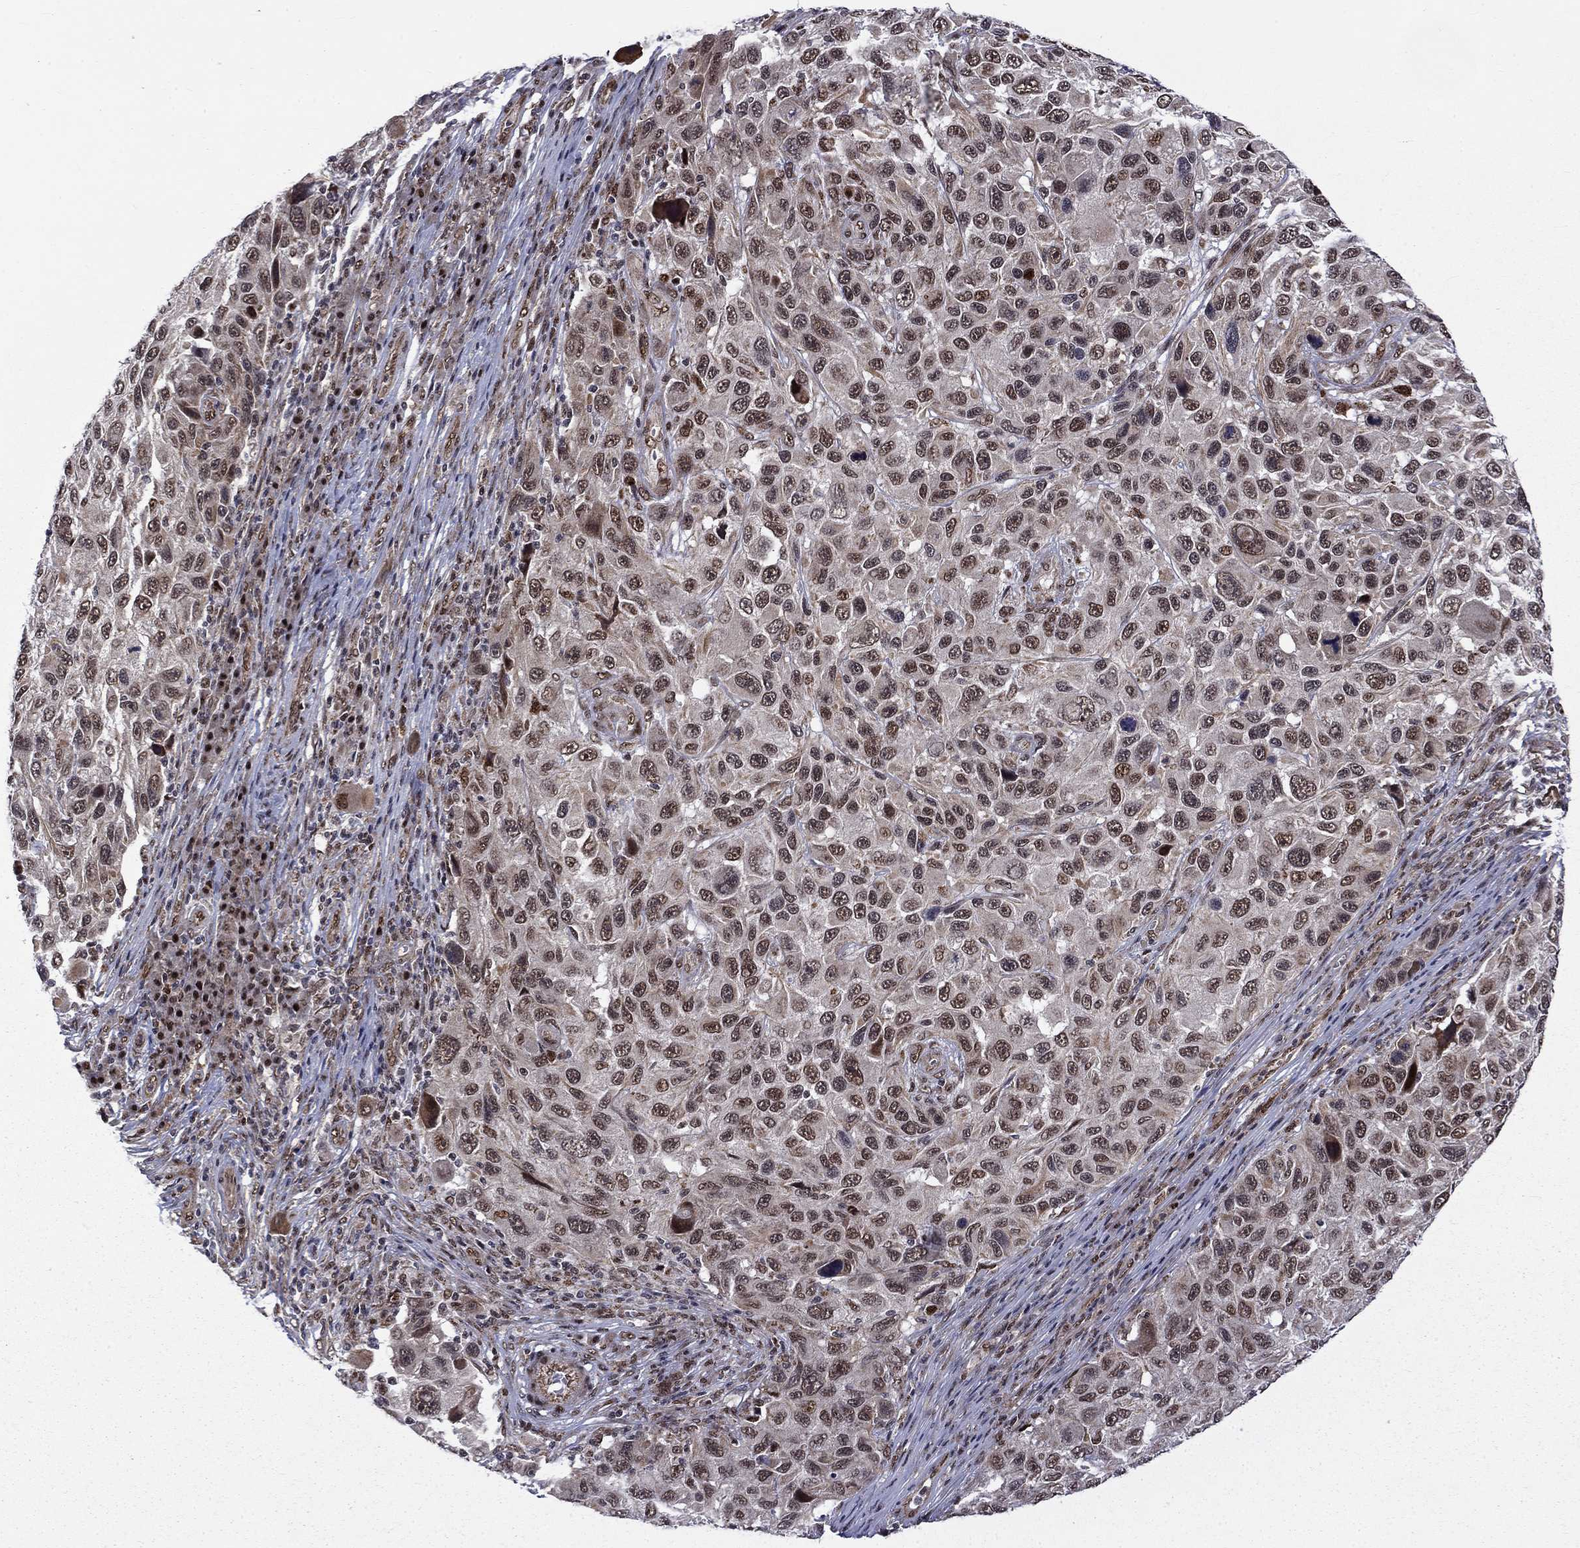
{"staining": {"intensity": "strong", "quantity": "25%-75%", "location": "nuclear"}, "tissue": "melanoma", "cell_type": "Tumor cells", "image_type": "cancer", "snomed": [{"axis": "morphology", "description": "Malignant melanoma, NOS"}, {"axis": "topography", "description": "Skin"}], "caption": "Protein expression analysis of human melanoma reveals strong nuclear staining in about 25%-75% of tumor cells. (DAB IHC with brightfield microscopy, high magnification).", "gene": "KPNA3", "patient": {"sex": "male", "age": 53}}